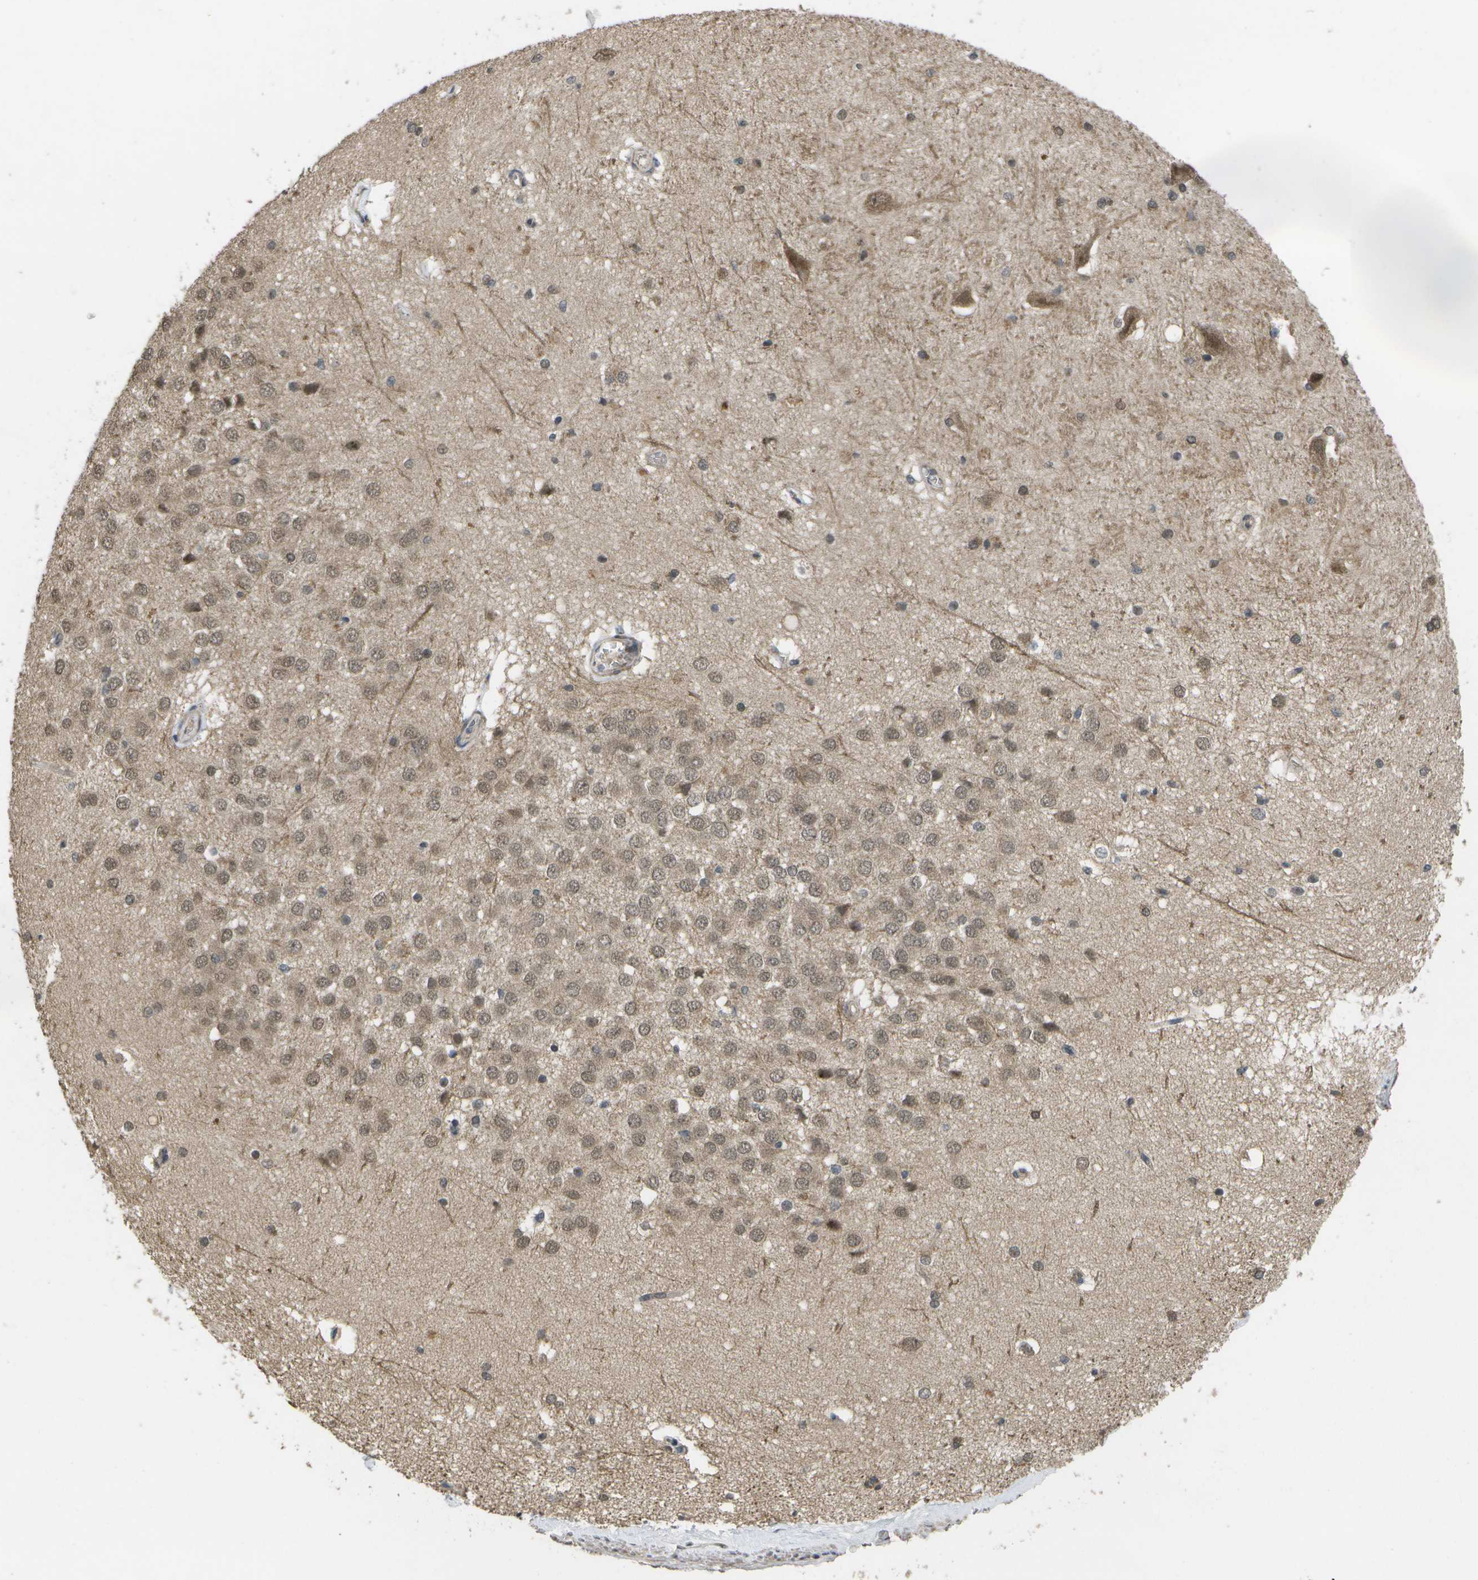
{"staining": {"intensity": "moderate", "quantity": "<25%", "location": "cytoplasmic/membranous,nuclear"}, "tissue": "hippocampus", "cell_type": "Glial cells", "image_type": "normal", "snomed": [{"axis": "morphology", "description": "Normal tissue, NOS"}, {"axis": "topography", "description": "Hippocampus"}], "caption": "Immunohistochemistry (IHC) micrograph of benign hippocampus stained for a protein (brown), which demonstrates low levels of moderate cytoplasmic/membranous,nuclear expression in approximately <25% of glial cells.", "gene": "ALAS1", "patient": {"sex": "female", "age": 19}}